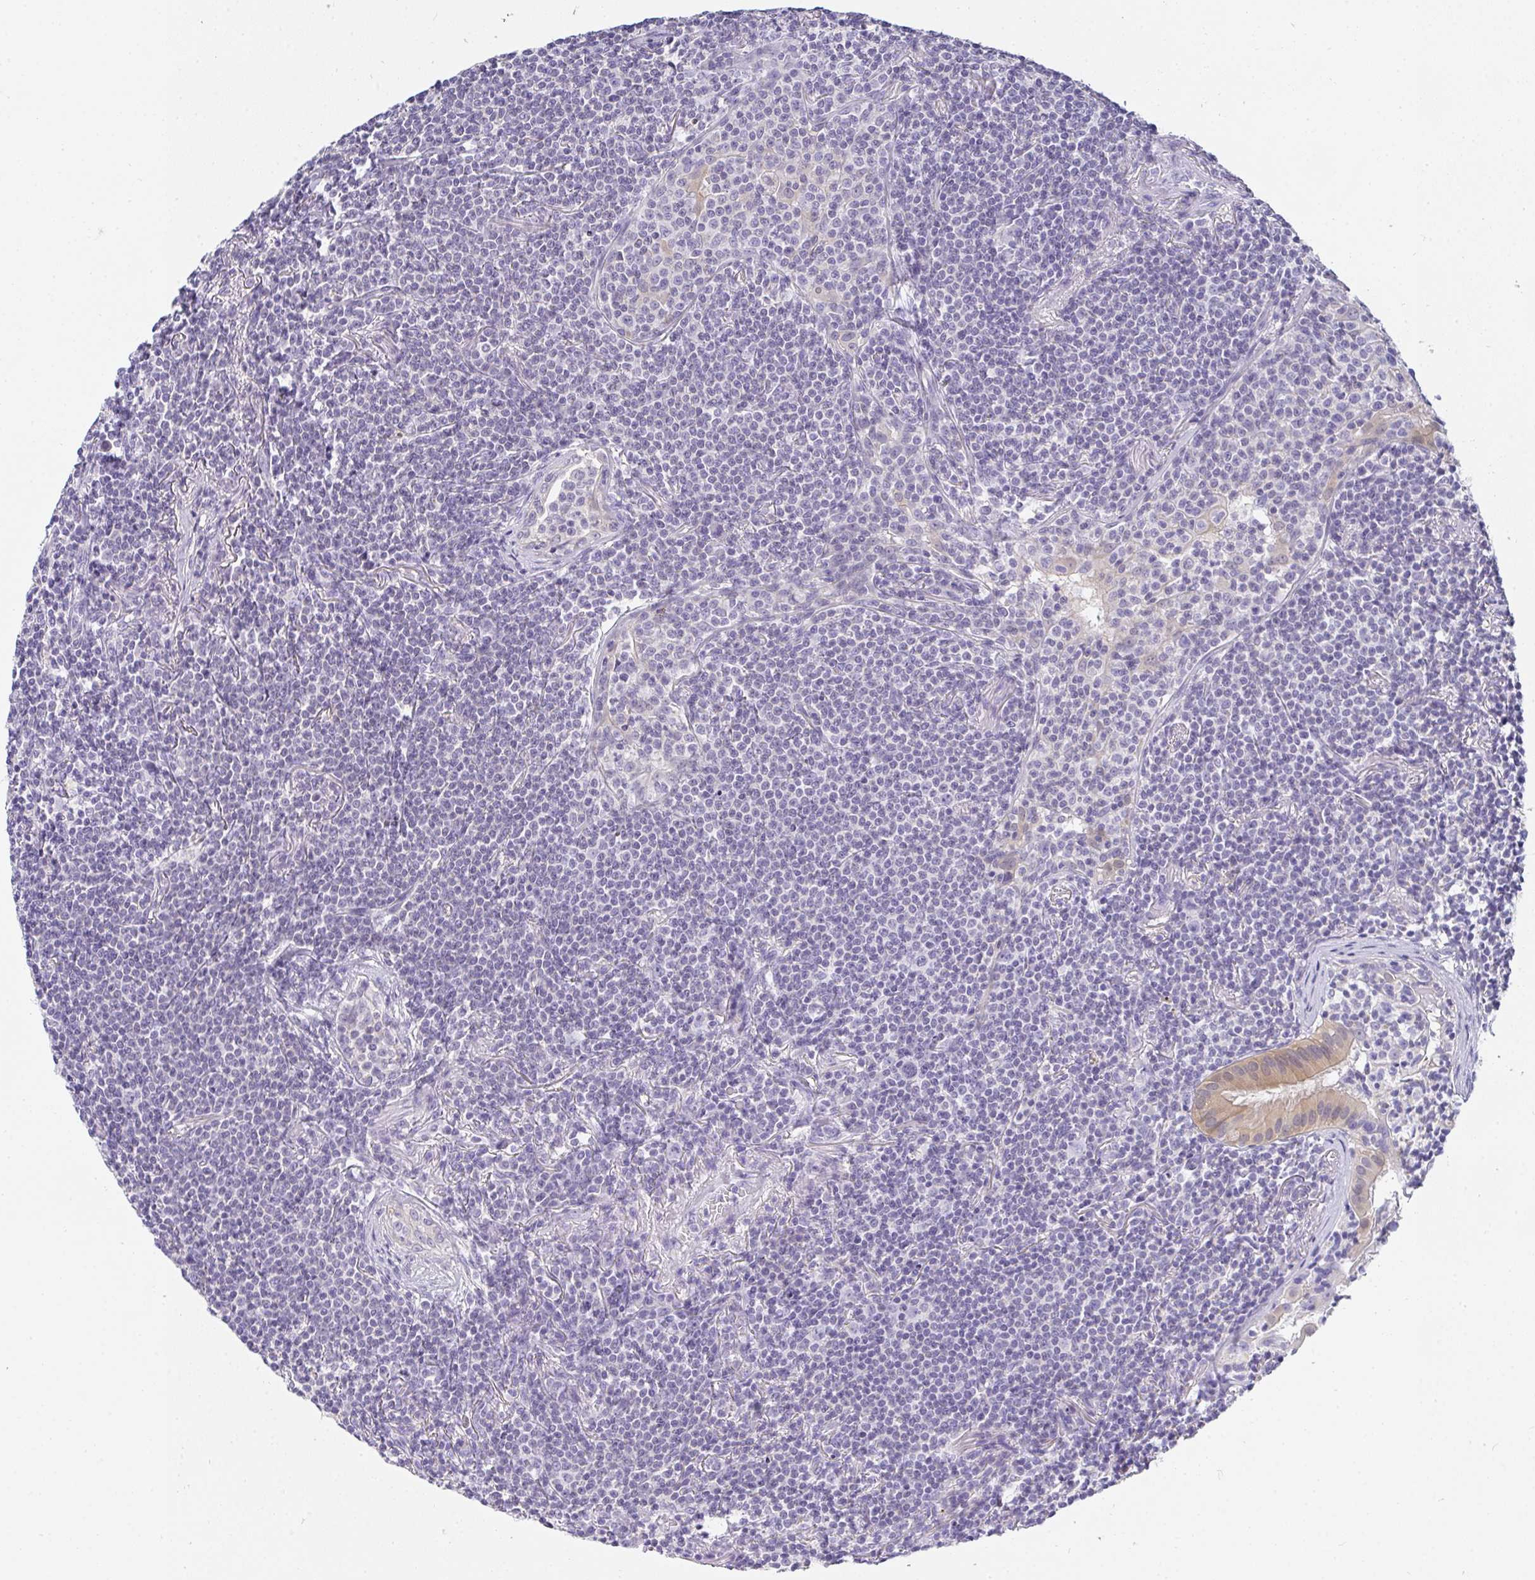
{"staining": {"intensity": "negative", "quantity": "none", "location": "none"}, "tissue": "lymphoma", "cell_type": "Tumor cells", "image_type": "cancer", "snomed": [{"axis": "morphology", "description": "Malignant lymphoma, non-Hodgkin's type, Low grade"}, {"axis": "topography", "description": "Lung"}], "caption": "Immunohistochemistry (IHC) of human lymphoma shows no positivity in tumor cells.", "gene": "GSDMB", "patient": {"sex": "female", "age": 71}}